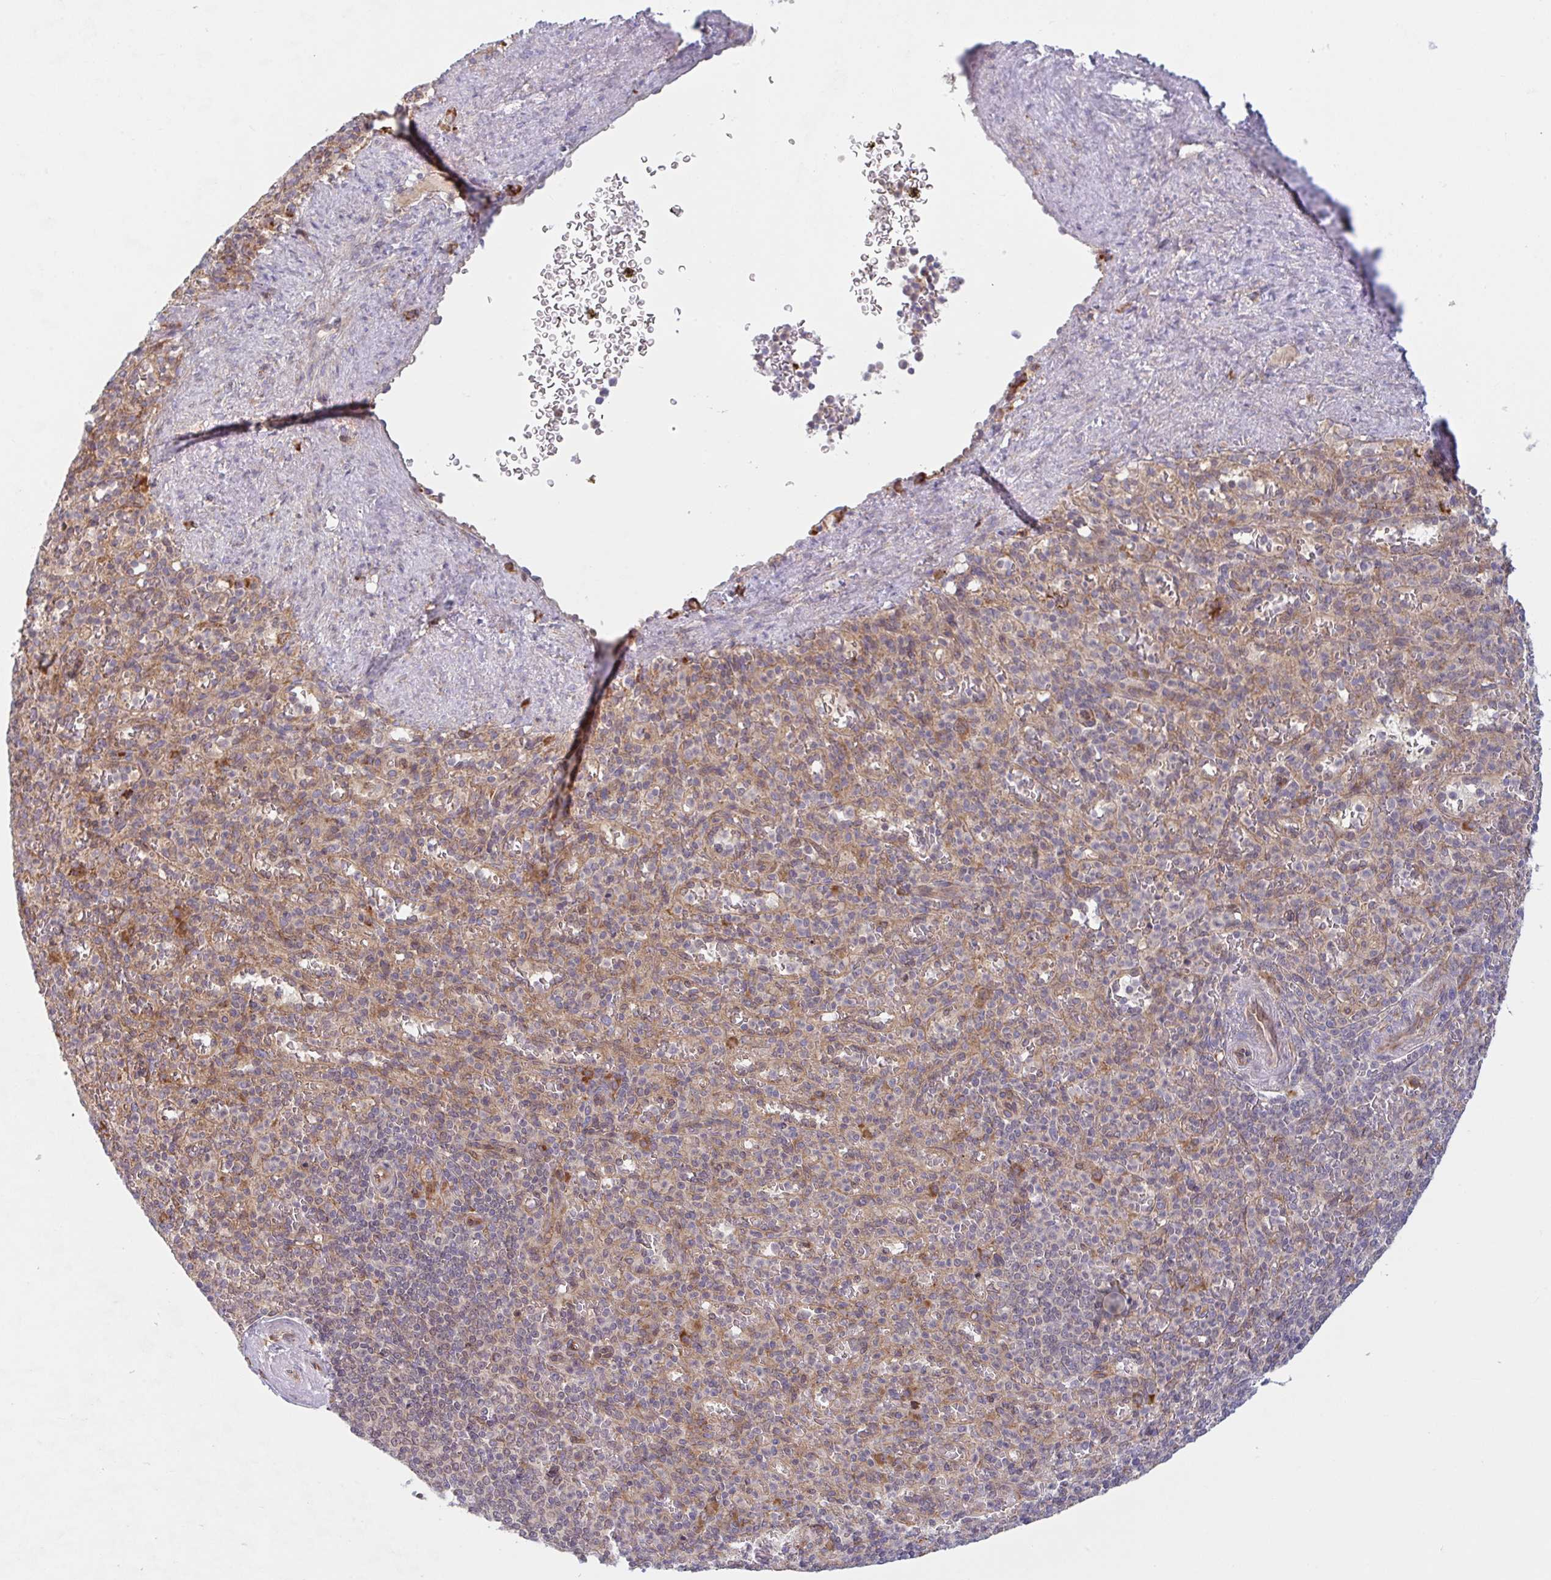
{"staining": {"intensity": "moderate", "quantity": "<25%", "location": "cytoplasmic/membranous"}, "tissue": "spleen", "cell_type": "Cells in red pulp", "image_type": "normal", "snomed": [{"axis": "morphology", "description": "Normal tissue, NOS"}, {"axis": "topography", "description": "Spleen"}], "caption": "An IHC photomicrograph of benign tissue is shown. Protein staining in brown labels moderate cytoplasmic/membranous positivity in spleen within cells in red pulp.", "gene": "RIT1", "patient": {"sex": "female", "age": 74}}